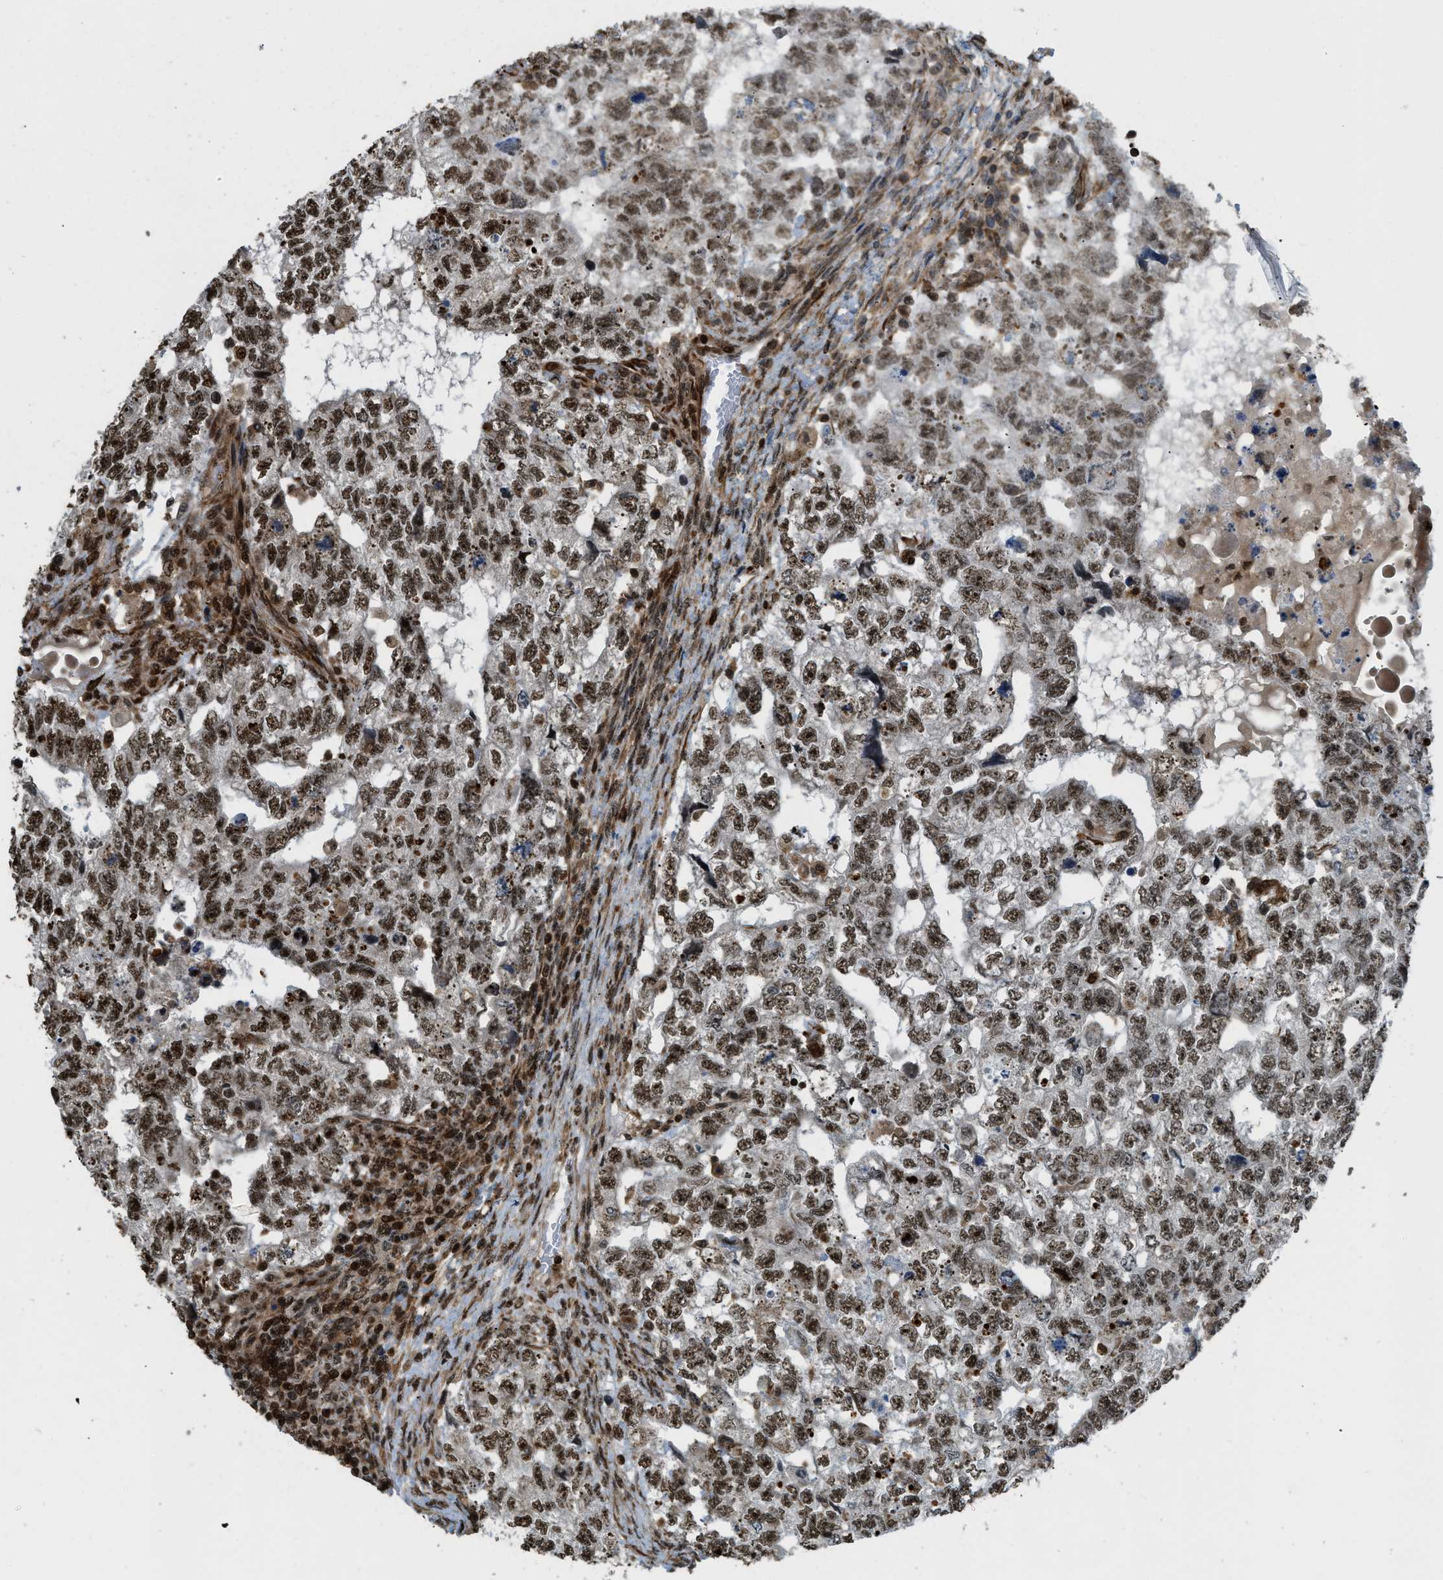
{"staining": {"intensity": "strong", "quantity": "25%-75%", "location": "nuclear"}, "tissue": "testis cancer", "cell_type": "Tumor cells", "image_type": "cancer", "snomed": [{"axis": "morphology", "description": "Carcinoma, Embryonal, NOS"}, {"axis": "topography", "description": "Testis"}], "caption": "Immunohistochemical staining of human testis cancer (embryonal carcinoma) demonstrates high levels of strong nuclear protein staining in approximately 25%-75% of tumor cells.", "gene": "E2F1", "patient": {"sex": "male", "age": 36}}